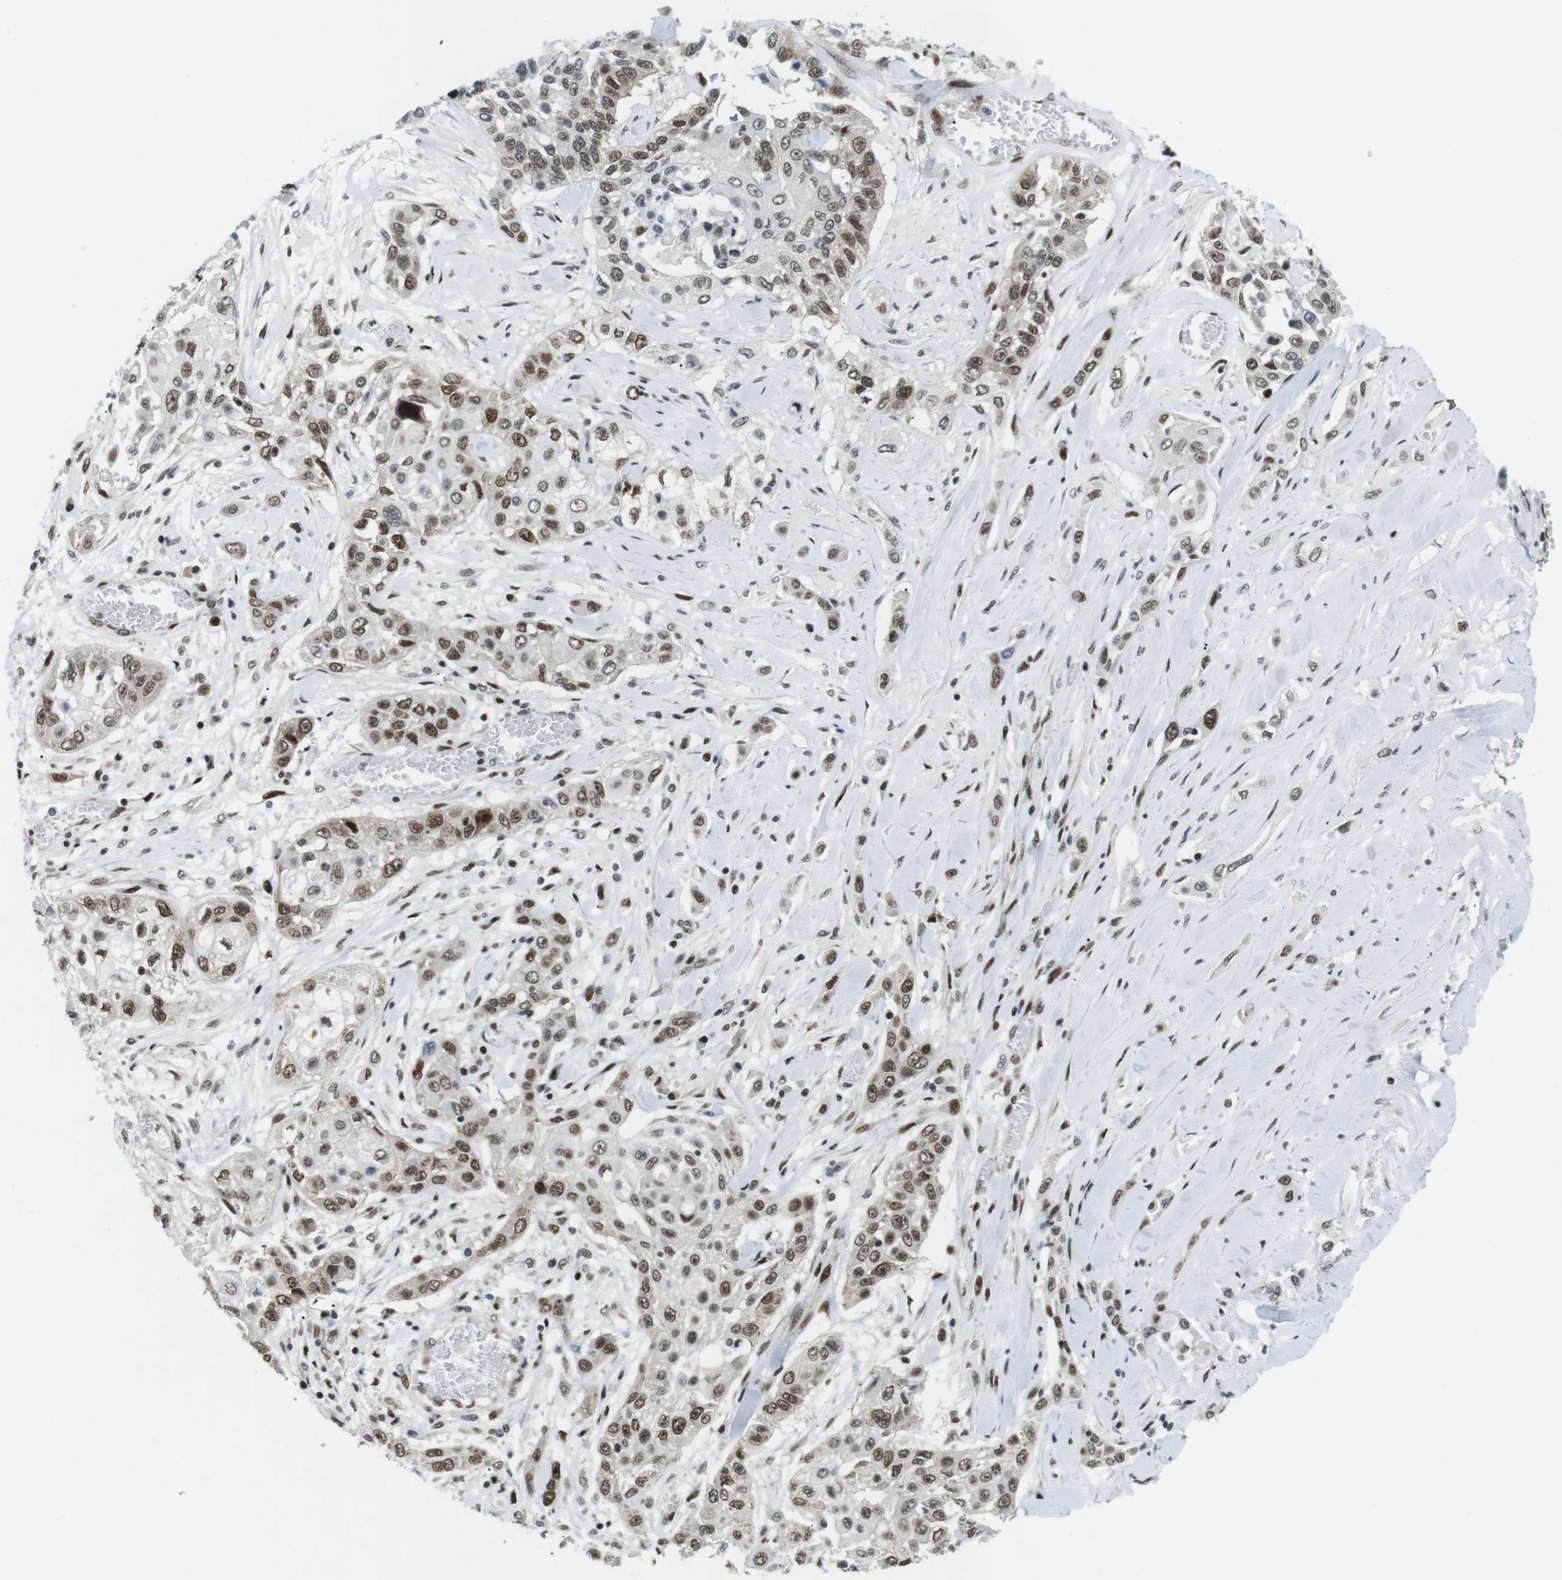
{"staining": {"intensity": "moderate", "quantity": ">75%", "location": "cytoplasmic/membranous,nuclear"}, "tissue": "lung cancer", "cell_type": "Tumor cells", "image_type": "cancer", "snomed": [{"axis": "morphology", "description": "Squamous cell carcinoma, NOS"}, {"axis": "topography", "description": "Lung"}], "caption": "Brown immunohistochemical staining in squamous cell carcinoma (lung) exhibits moderate cytoplasmic/membranous and nuclear positivity in about >75% of tumor cells.", "gene": "CDC27", "patient": {"sex": "male", "age": 71}}